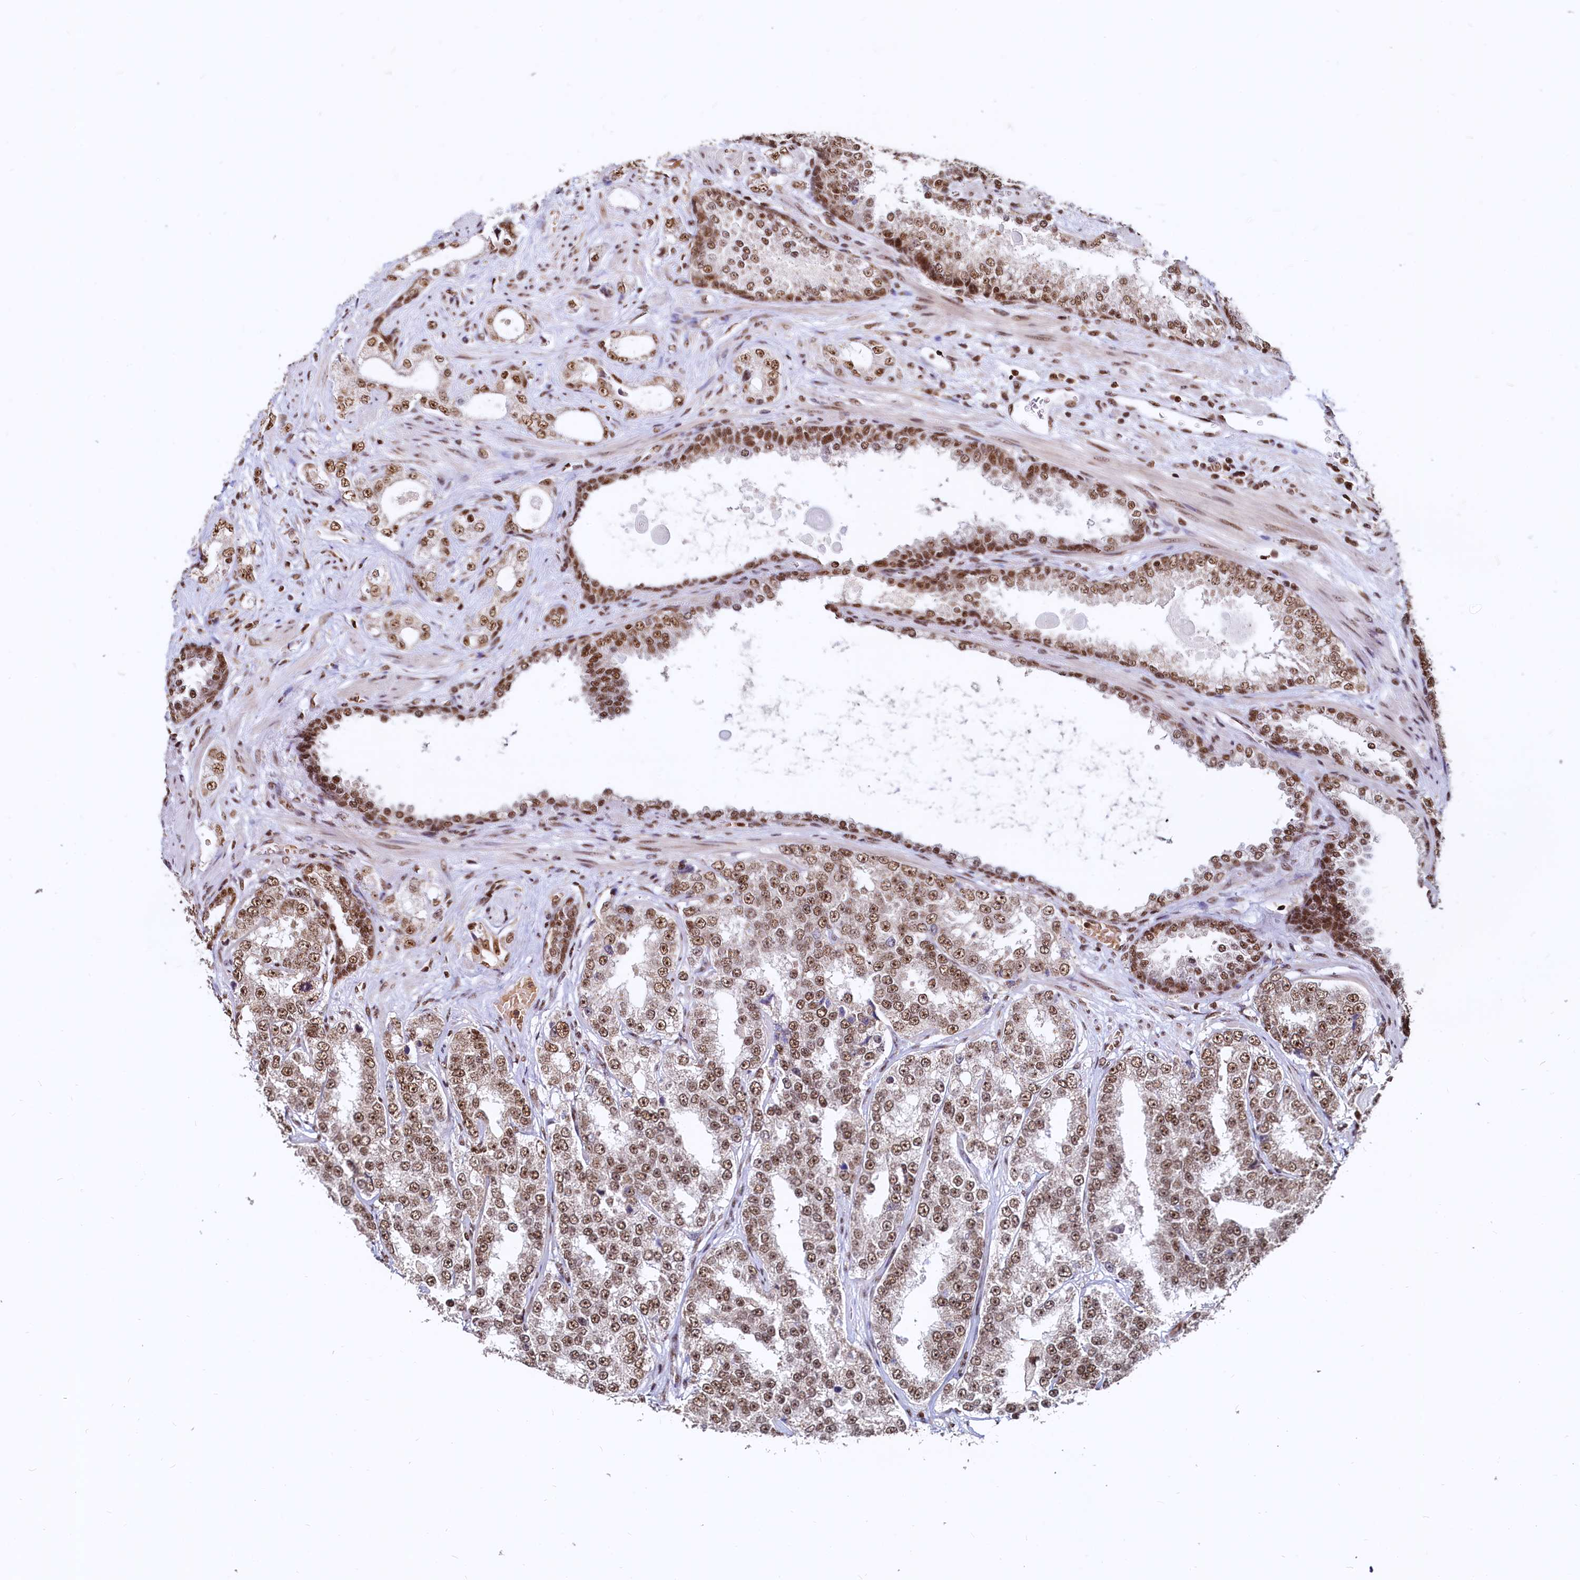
{"staining": {"intensity": "moderate", "quantity": ">75%", "location": "nuclear"}, "tissue": "prostate cancer", "cell_type": "Tumor cells", "image_type": "cancer", "snomed": [{"axis": "morphology", "description": "Normal tissue, NOS"}, {"axis": "morphology", "description": "Adenocarcinoma, High grade"}, {"axis": "topography", "description": "Prostate"}], "caption": "Prostate cancer (high-grade adenocarcinoma) tissue demonstrates moderate nuclear staining in approximately >75% of tumor cells", "gene": "RSRC2", "patient": {"sex": "male", "age": 83}}